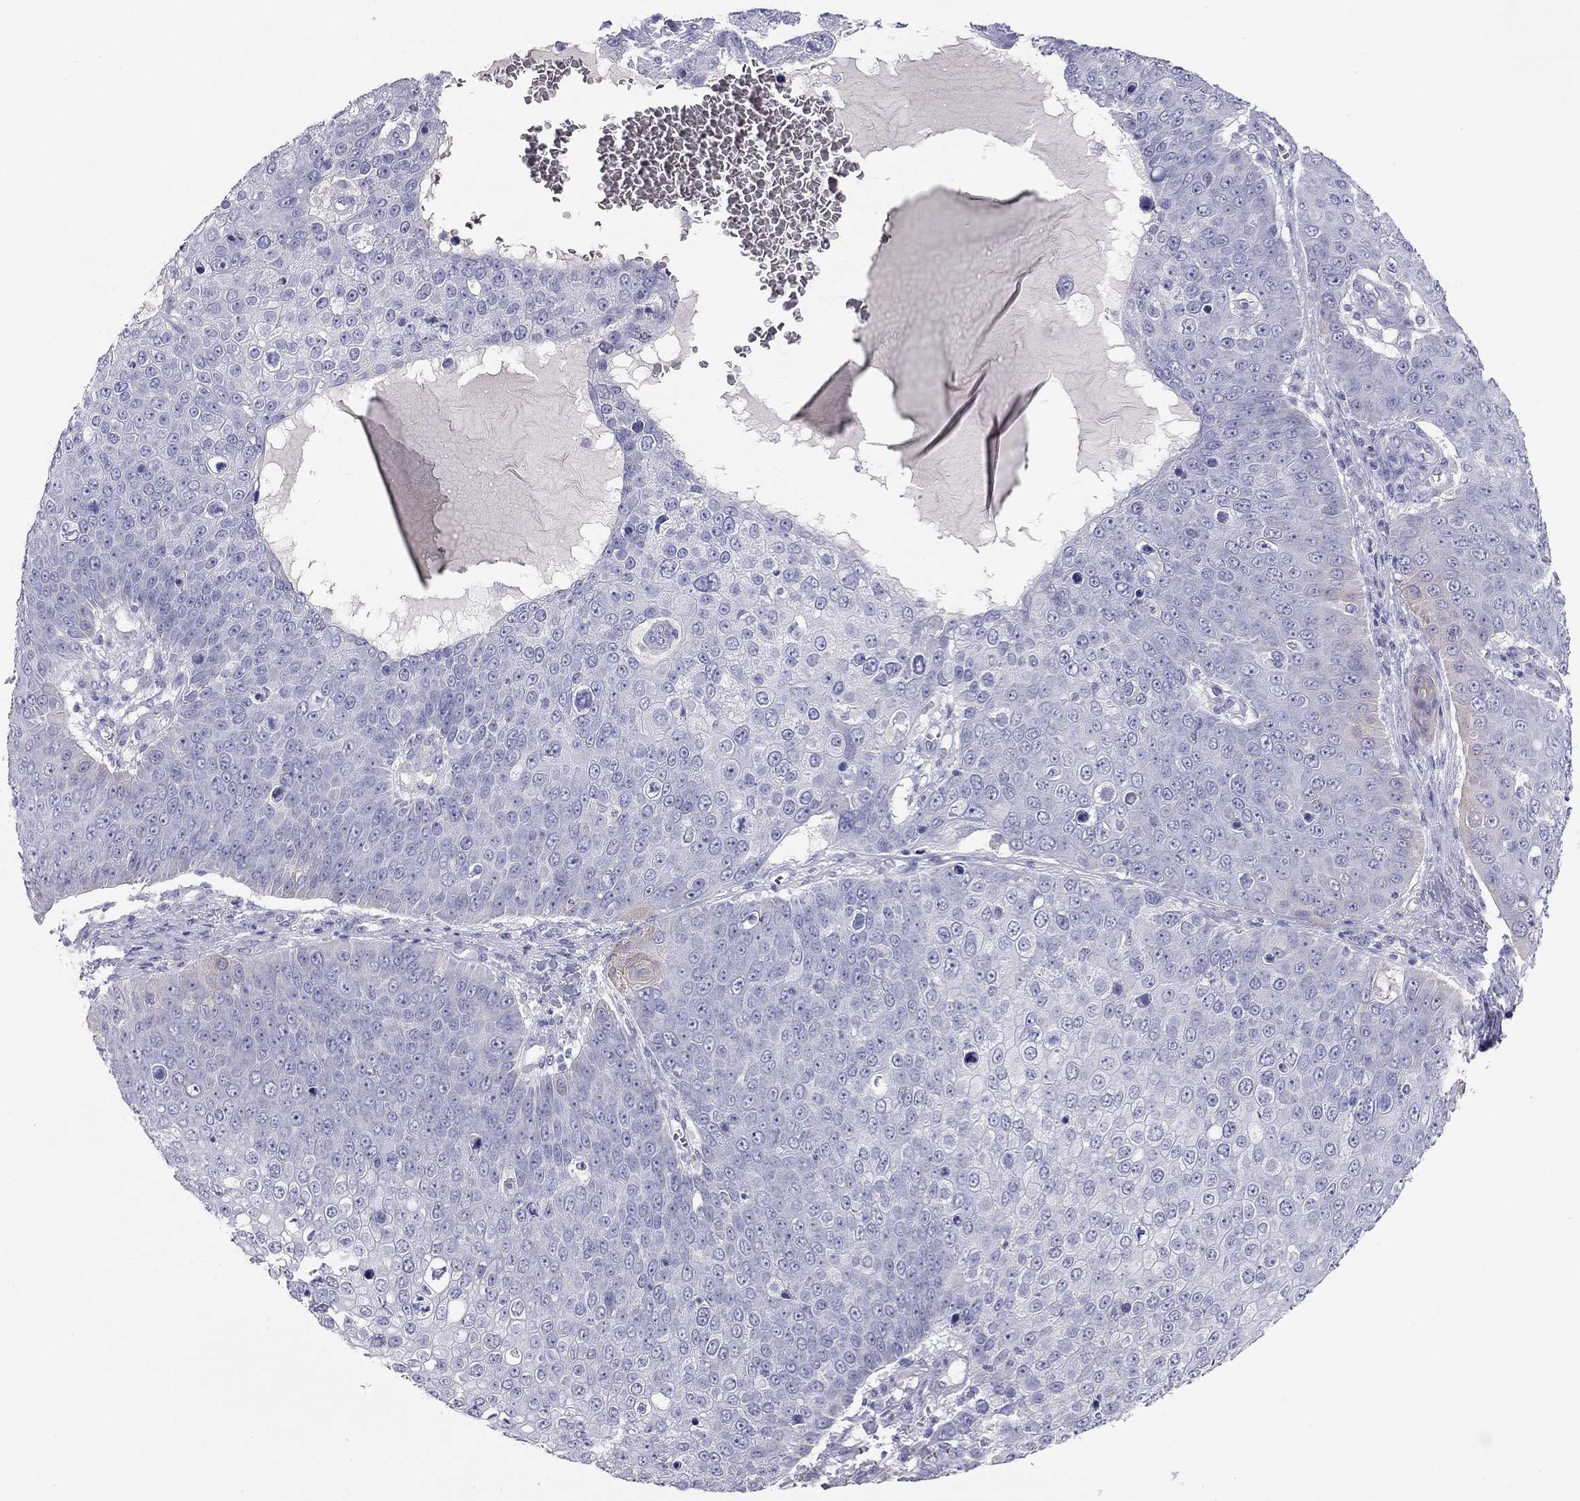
{"staining": {"intensity": "negative", "quantity": "none", "location": "none"}, "tissue": "skin cancer", "cell_type": "Tumor cells", "image_type": "cancer", "snomed": [{"axis": "morphology", "description": "Squamous cell carcinoma, NOS"}, {"axis": "topography", "description": "Skin"}], "caption": "Immunohistochemical staining of skin squamous cell carcinoma displays no significant positivity in tumor cells.", "gene": "KCNV2", "patient": {"sex": "male", "age": 71}}